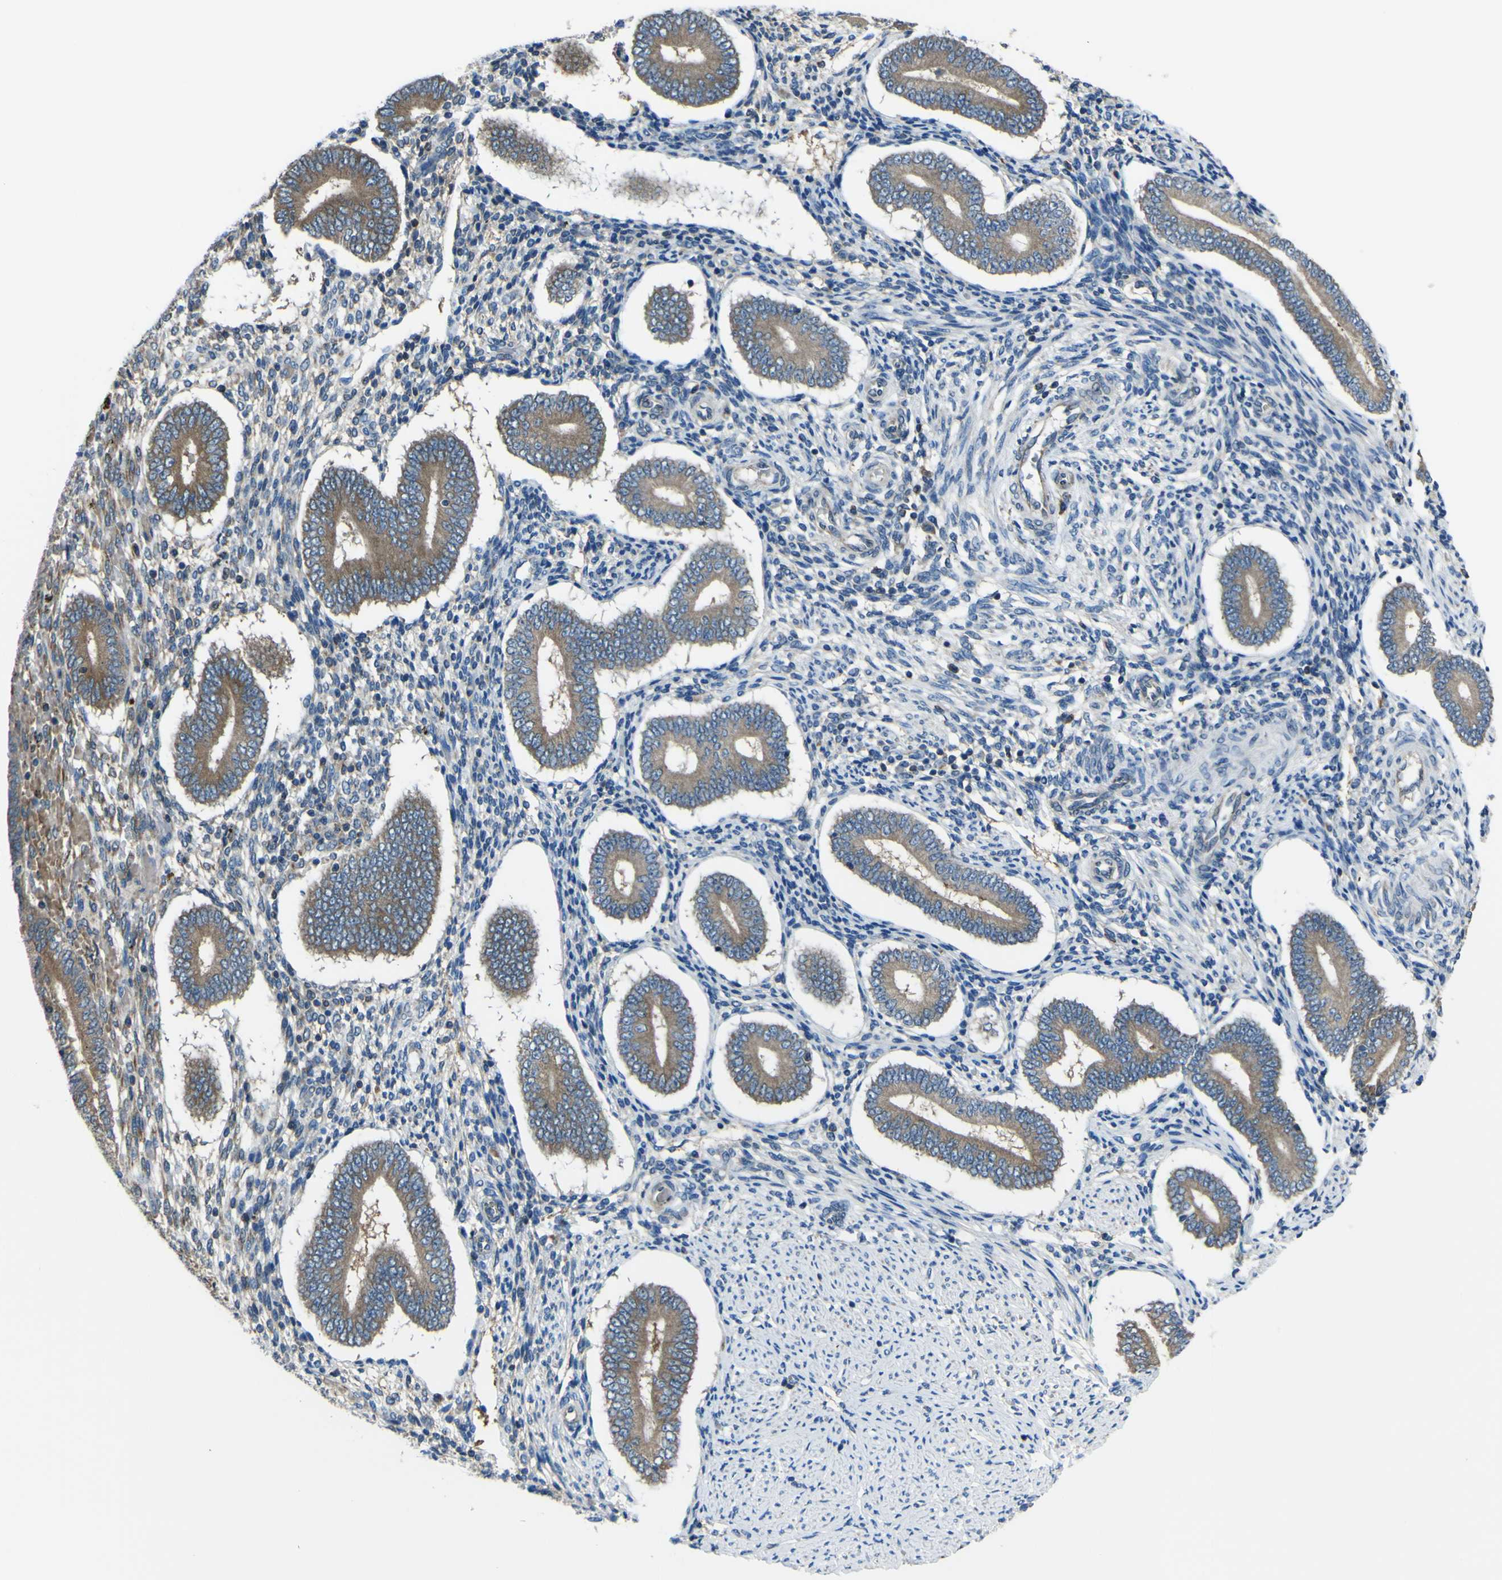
{"staining": {"intensity": "weak", "quantity": "25%-75%", "location": "cytoplasmic/membranous"}, "tissue": "endometrium", "cell_type": "Cells in endometrial stroma", "image_type": "normal", "snomed": [{"axis": "morphology", "description": "Normal tissue, NOS"}, {"axis": "topography", "description": "Endometrium"}], "caption": "Brown immunohistochemical staining in normal endometrium demonstrates weak cytoplasmic/membranous expression in approximately 25%-75% of cells in endometrial stroma. (IHC, brightfield microscopy, high magnification).", "gene": "STIM1", "patient": {"sex": "female", "age": 42}}